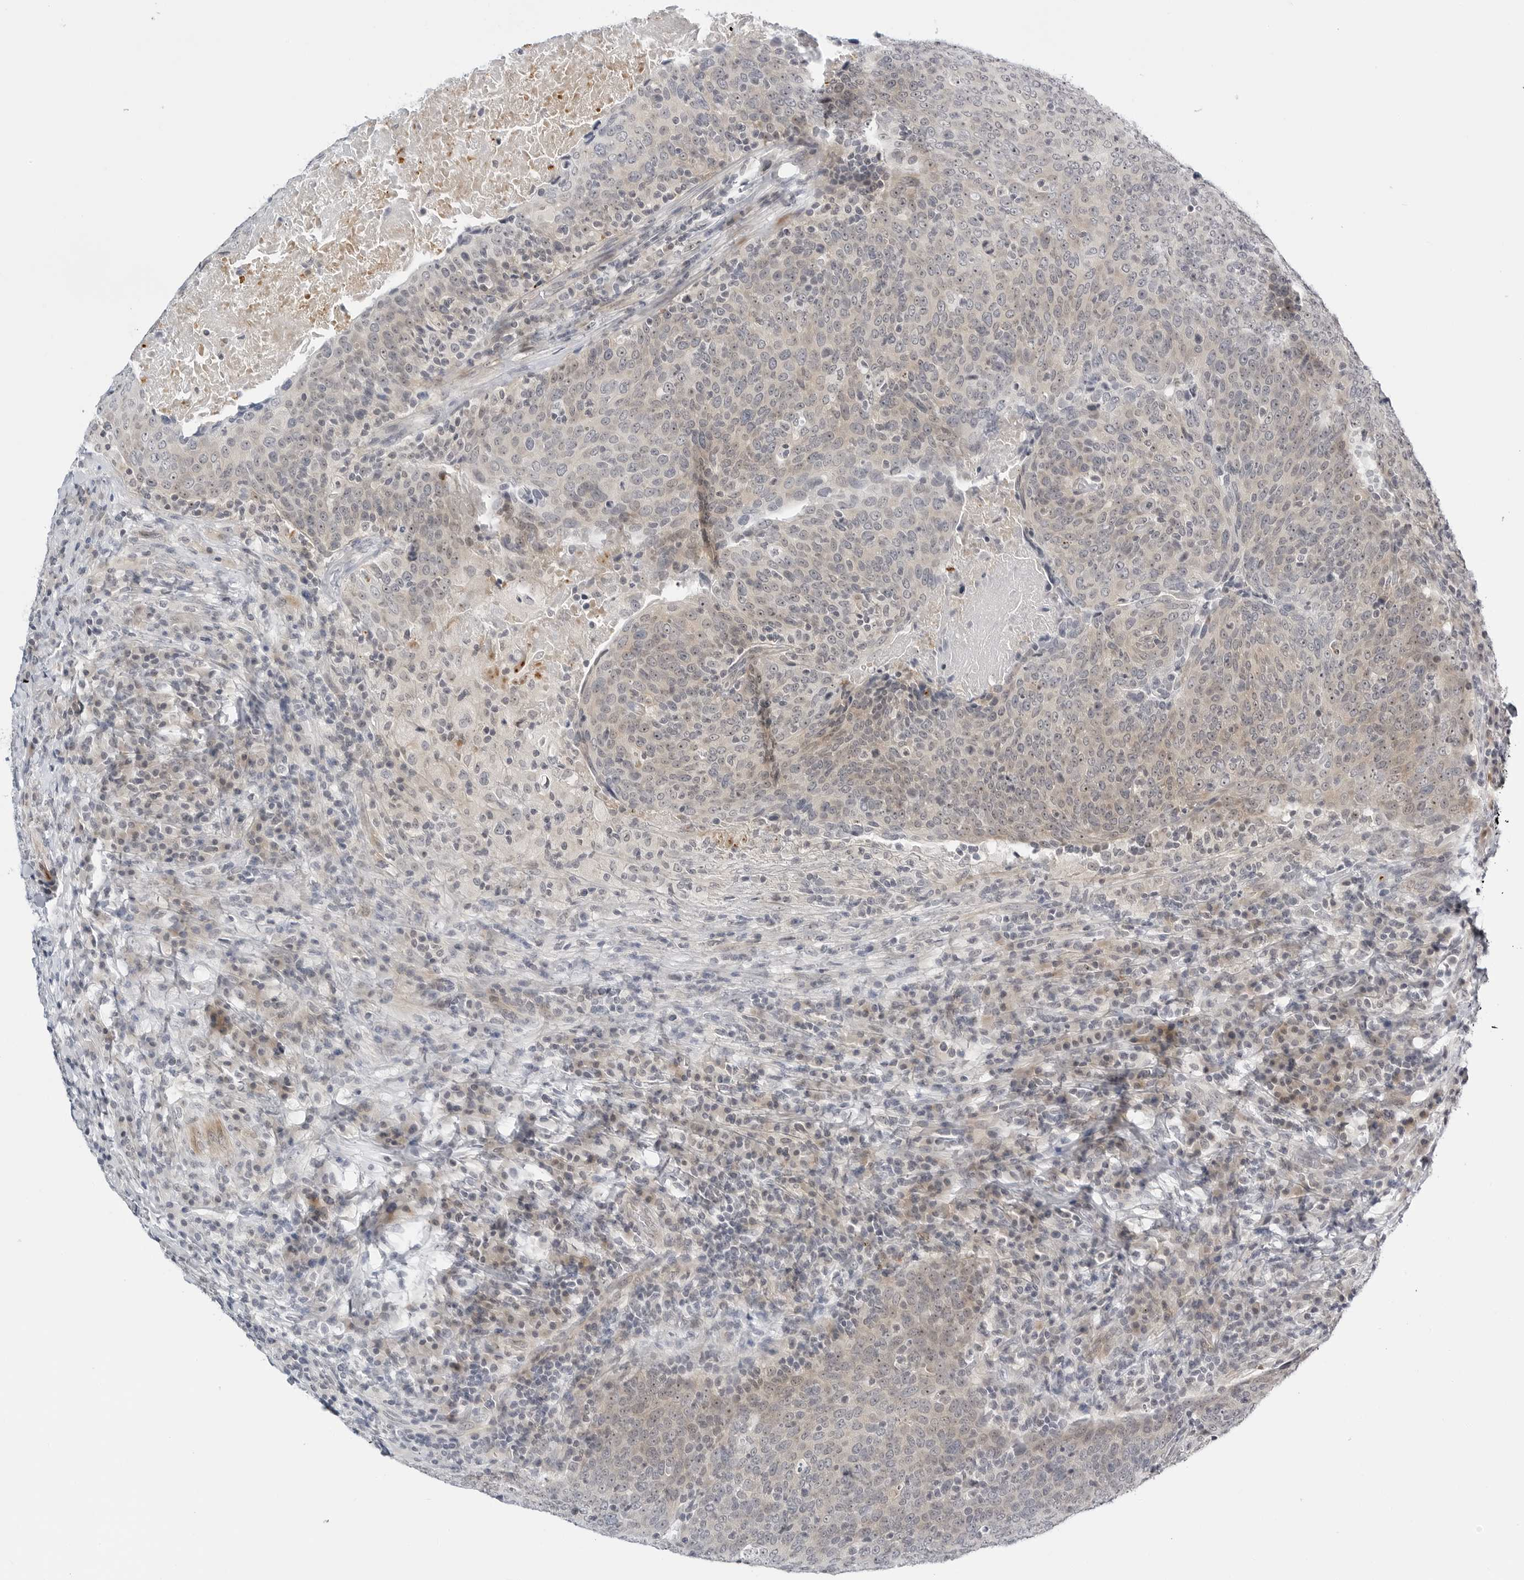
{"staining": {"intensity": "moderate", "quantity": "25%-75%", "location": "cytoplasmic/membranous,nuclear"}, "tissue": "head and neck cancer", "cell_type": "Tumor cells", "image_type": "cancer", "snomed": [{"axis": "morphology", "description": "Squamous cell carcinoma, NOS"}, {"axis": "morphology", "description": "Squamous cell carcinoma, metastatic, NOS"}, {"axis": "topography", "description": "Lymph node"}, {"axis": "topography", "description": "Head-Neck"}], "caption": "About 25%-75% of tumor cells in human head and neck squamous cell carcinoma show moderate cytoplasmic/membranous and nuclear protein positivity as visualized by brown immunohistochemical staining.", "gene": "MAP2K5", "patient": {"sex": "male", "age": 62}}